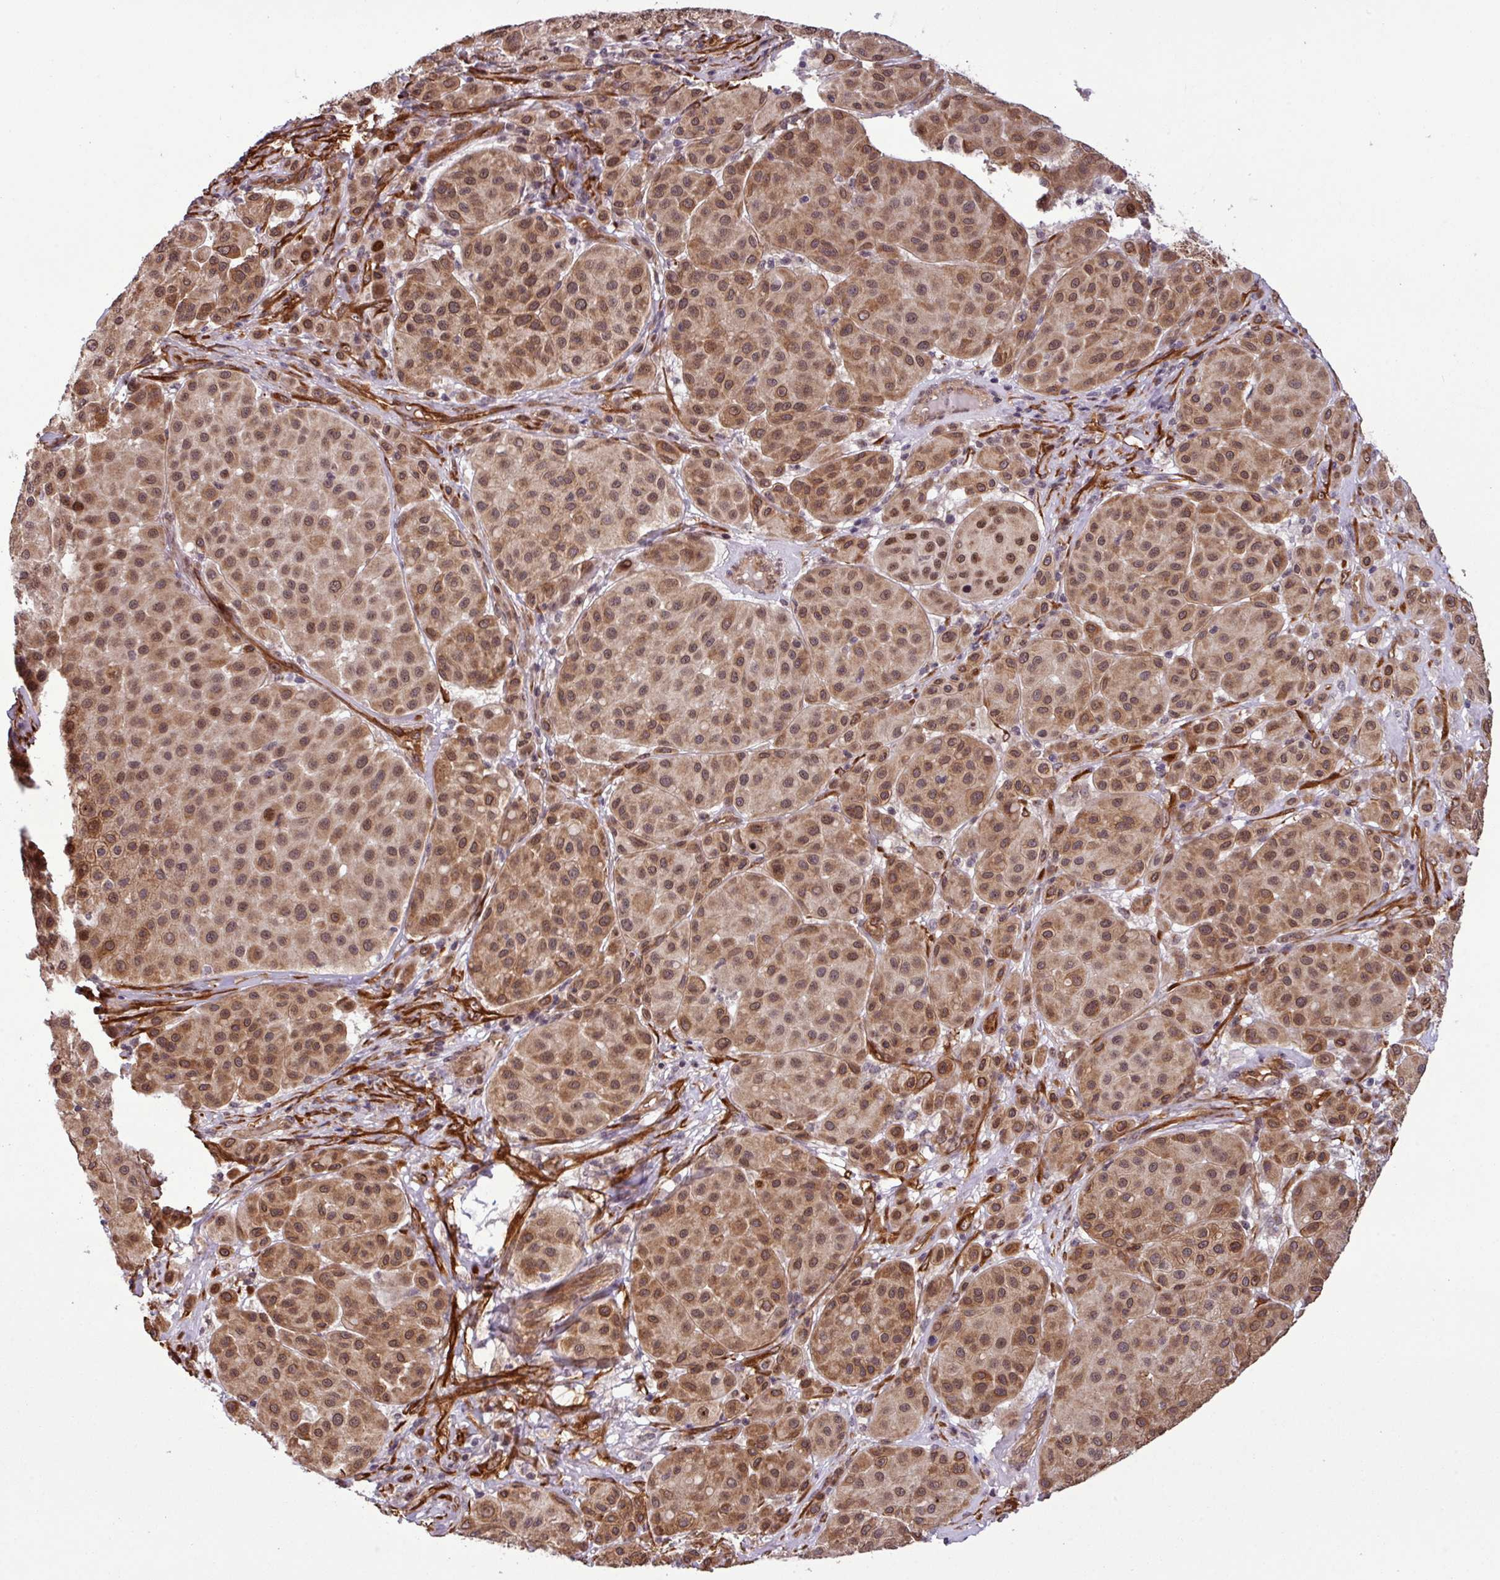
{"staining": {"intensity": "moderate", "quantity": ">75%", "location": "cytoplasmic/membranous,nuclear"}, "tissue": "melanoma", "cell_type": "Tumor cells", "image_type": "cancer", "snomed": [{"axis": "morphology", "description": "Malignant melanoma, Metastatic site"}, {"axis": "topography", "description": "Smooth muscle"}], "caption": "Human malignant melanoma (metastatic site) stained with a brown dye displays moderate cytoplasmic/membranous and nuclear positive staining in approximately >75% of tumor cells.", "gene": "C7orf50", "patient": {"sex": "male", "age": 41}}